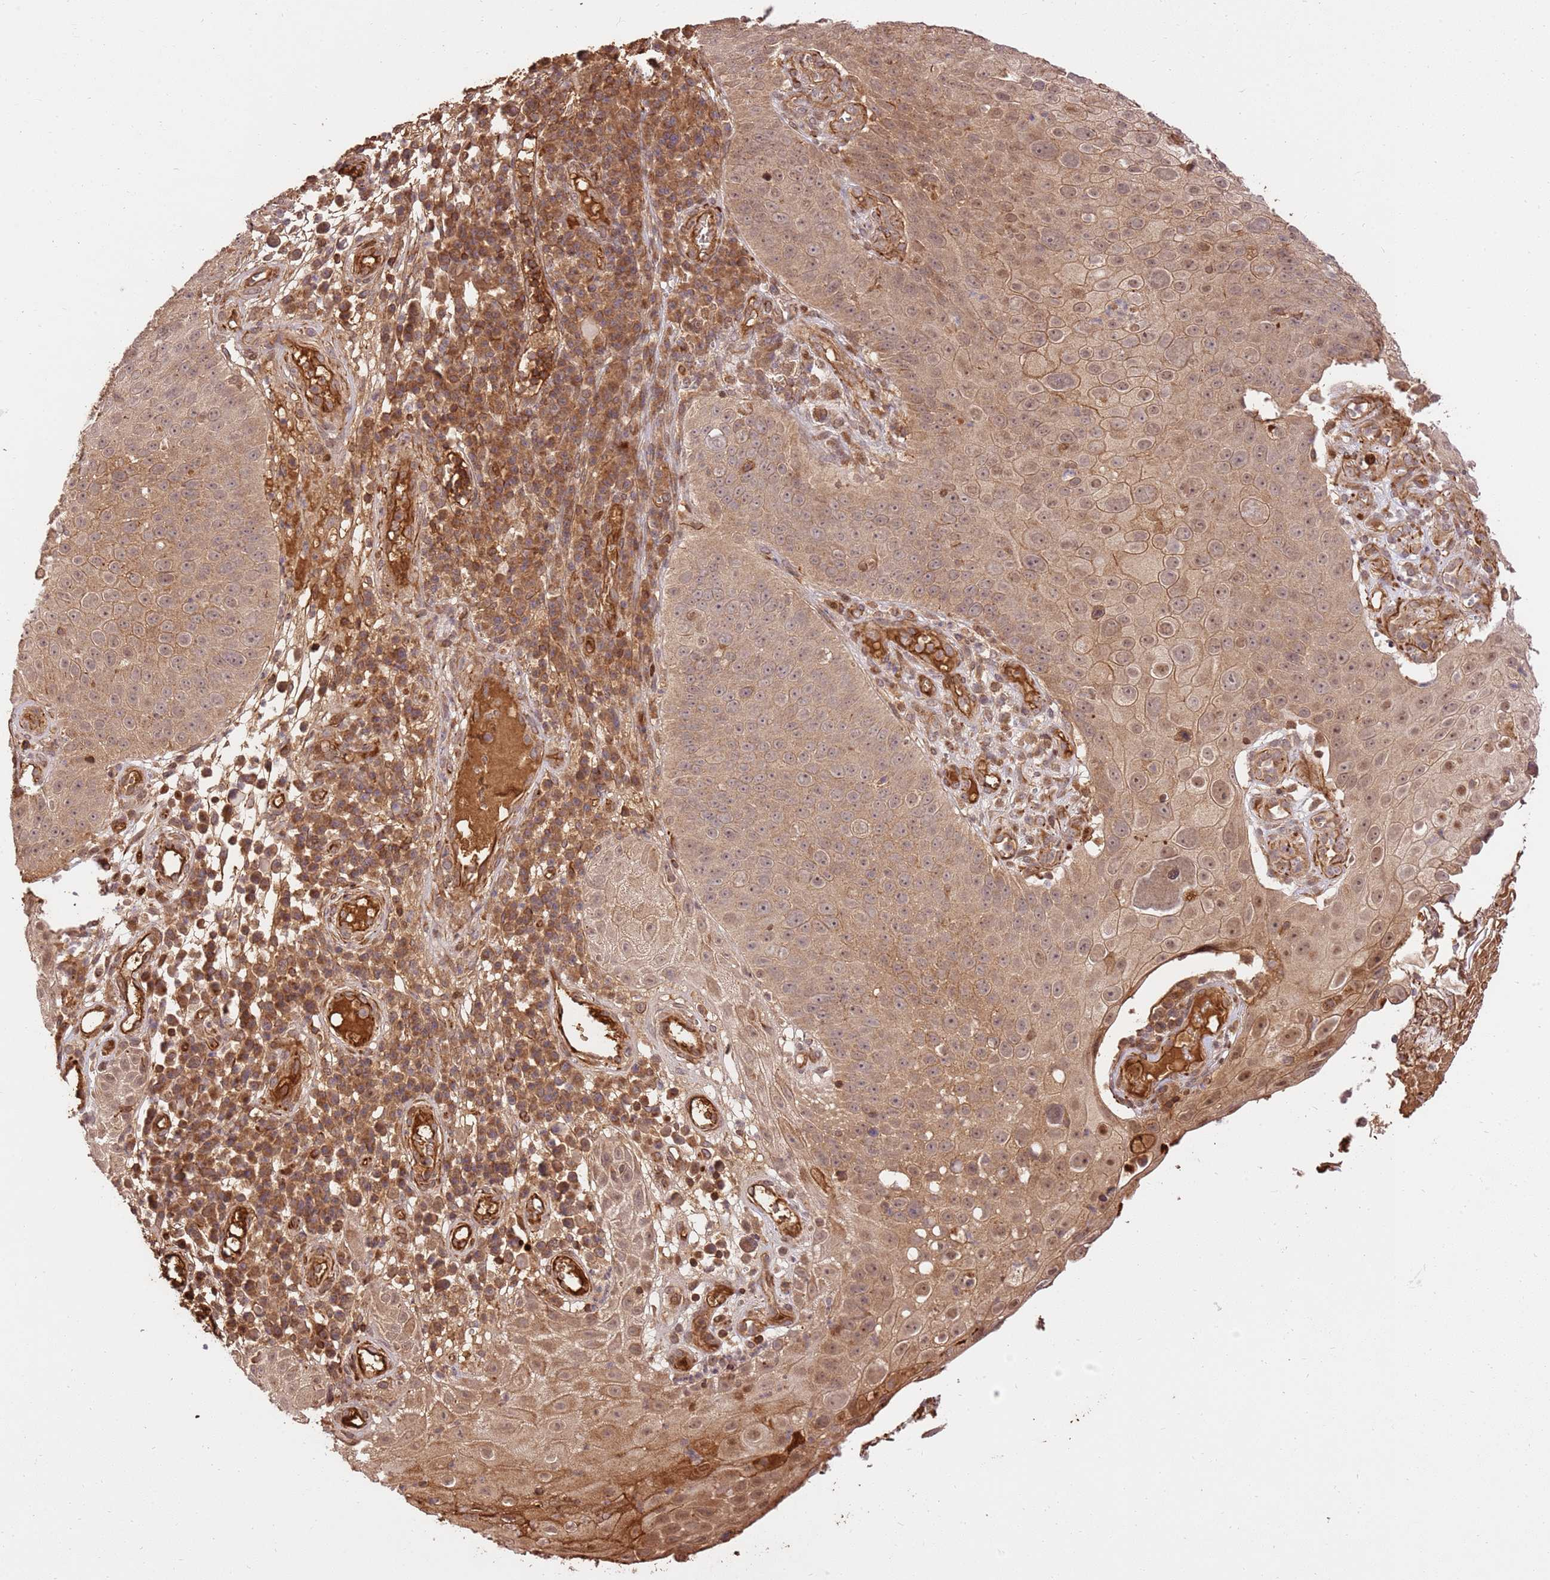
{"staining": {"intensity": "moderate", "quantity": ">75%", "location": "cytoplasmic/membranous,nuclear"}, "tissue": "skin cancer", "cell_type": "Tumor cells", "image_type": "cancer", "snomed": [{"axis": "morphology", "description": "Squamous cell carcinoma, NOS"}, {"axis": "topography", "description": "Skin"}], "caption": "Human squamous cell carcinoma (skin) stained for a protein (brown) demonstrates moderate cytoplasmic/membranous and nuclear positive positivity in approximately >75% of tumor cells.", "gene": "KATNAL2", "patient": {"sex": "male", "age": 71}}